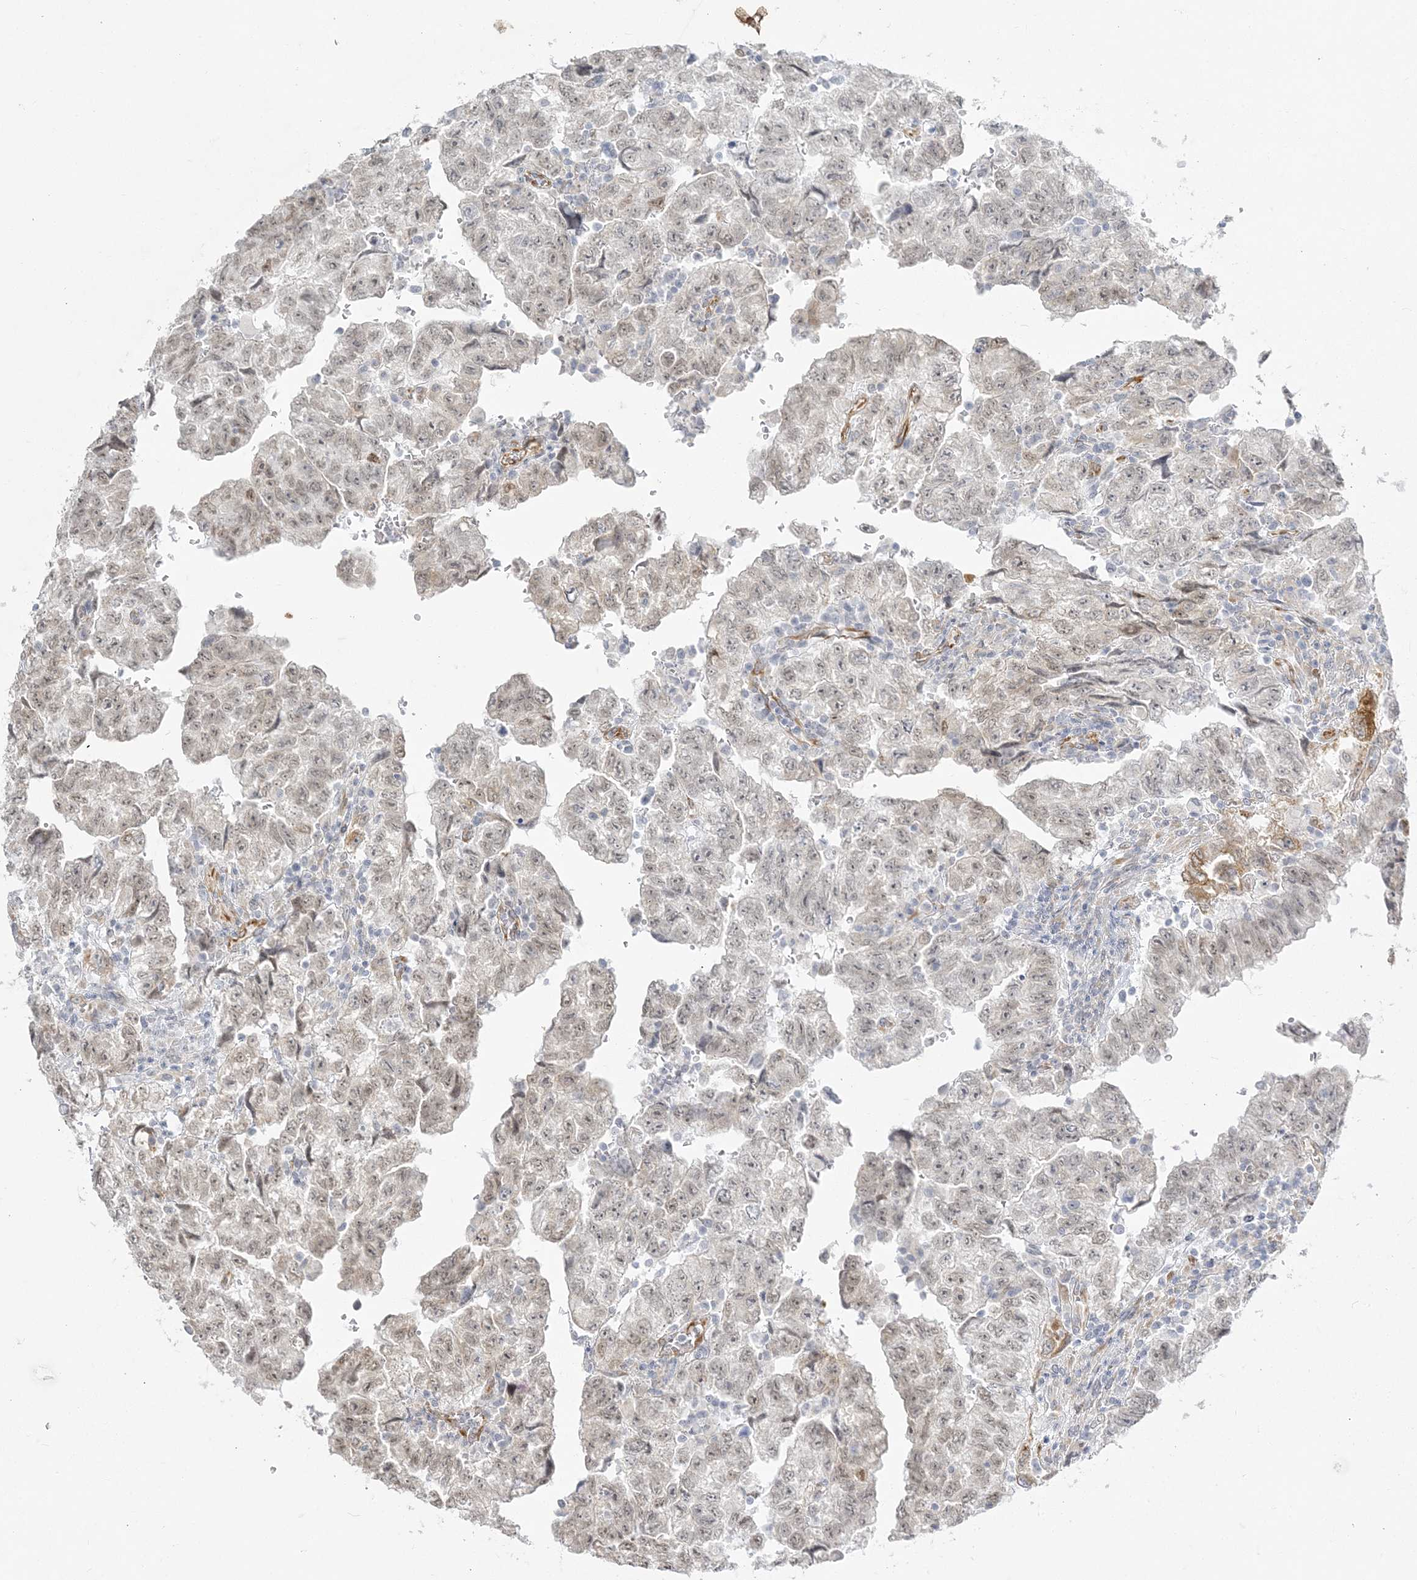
{"staining": {"intensity": "weak", "quantity": "<25%", "location": "nuclear"}, "tissue": "testis cancer", "cell_type": "Tumor cells", "image_type": "cancer", "snomed": [{"axis": "morphology", "description": "Carcinoma, Embryonal, NOS"}, {"axis": "topography", "description": "Testis"}], "caption": "Tumor cells are negative for protein expression in human embryonal carcinoma (testis).", "gene": "ZC3H6", "patient": {"sex": "male", "age": 36}}